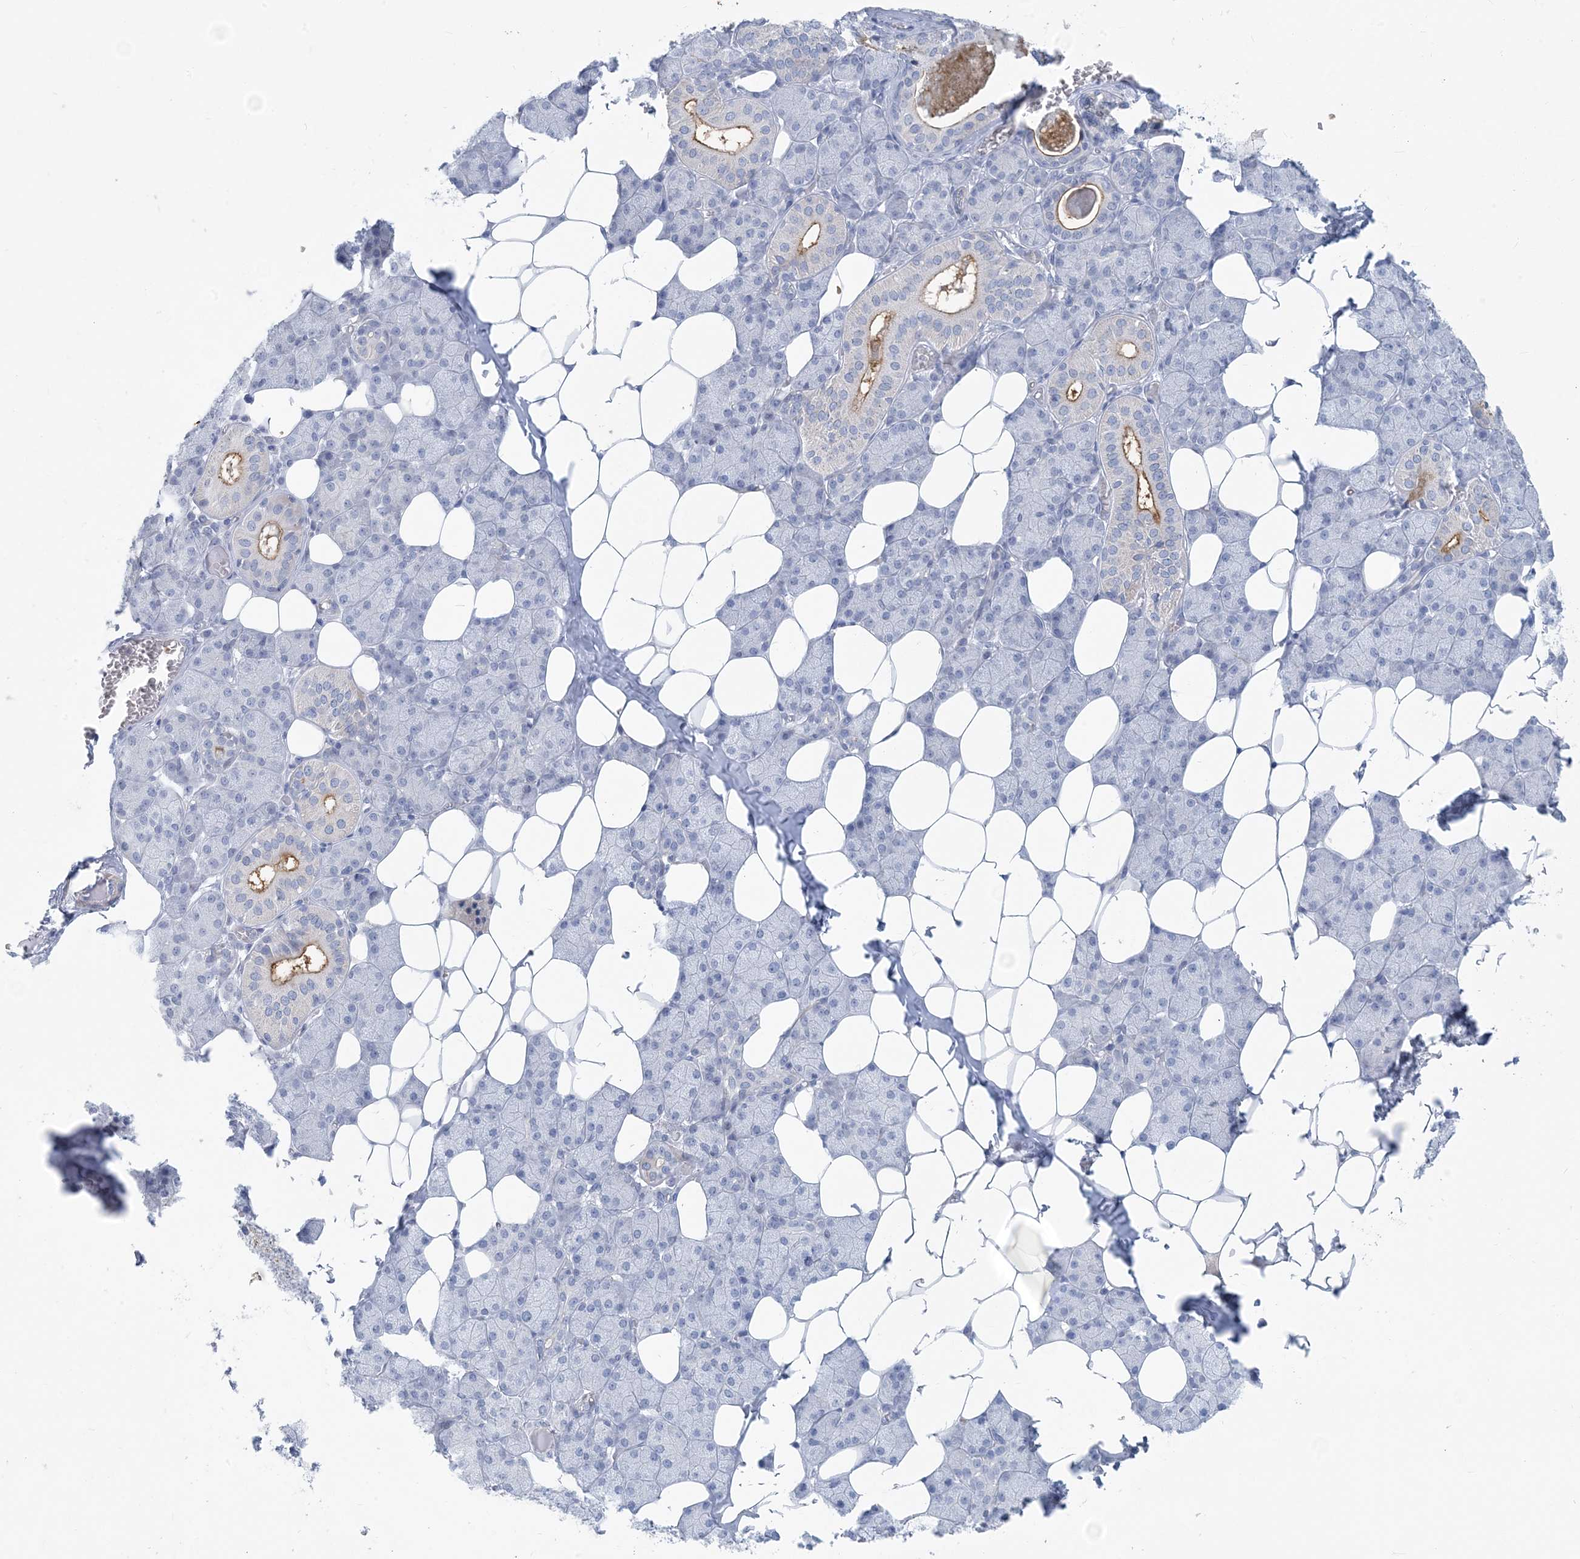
{"staining": {"intensity": "moderate", "quantity": "<25%", "location": "cytoplasmic/membranous"}, "tissue": "salivary gland", "cell_type": "Glandular cells", "image_type": "normal", "snomed": [{"axis": "morphology", "description": "Normal tissue, NOS"}, {"axis": "topography", "description": "Salivary gland"}], "caption": "The micrograph exhibits immunohistochemical staining of normal salivary gland. There is moderate cytoplasmic/membranous positivity is seen in approximately <25% of glandular cells.", "gene": "MOXD1", "patient": {"sex": "female", "age": 33}}